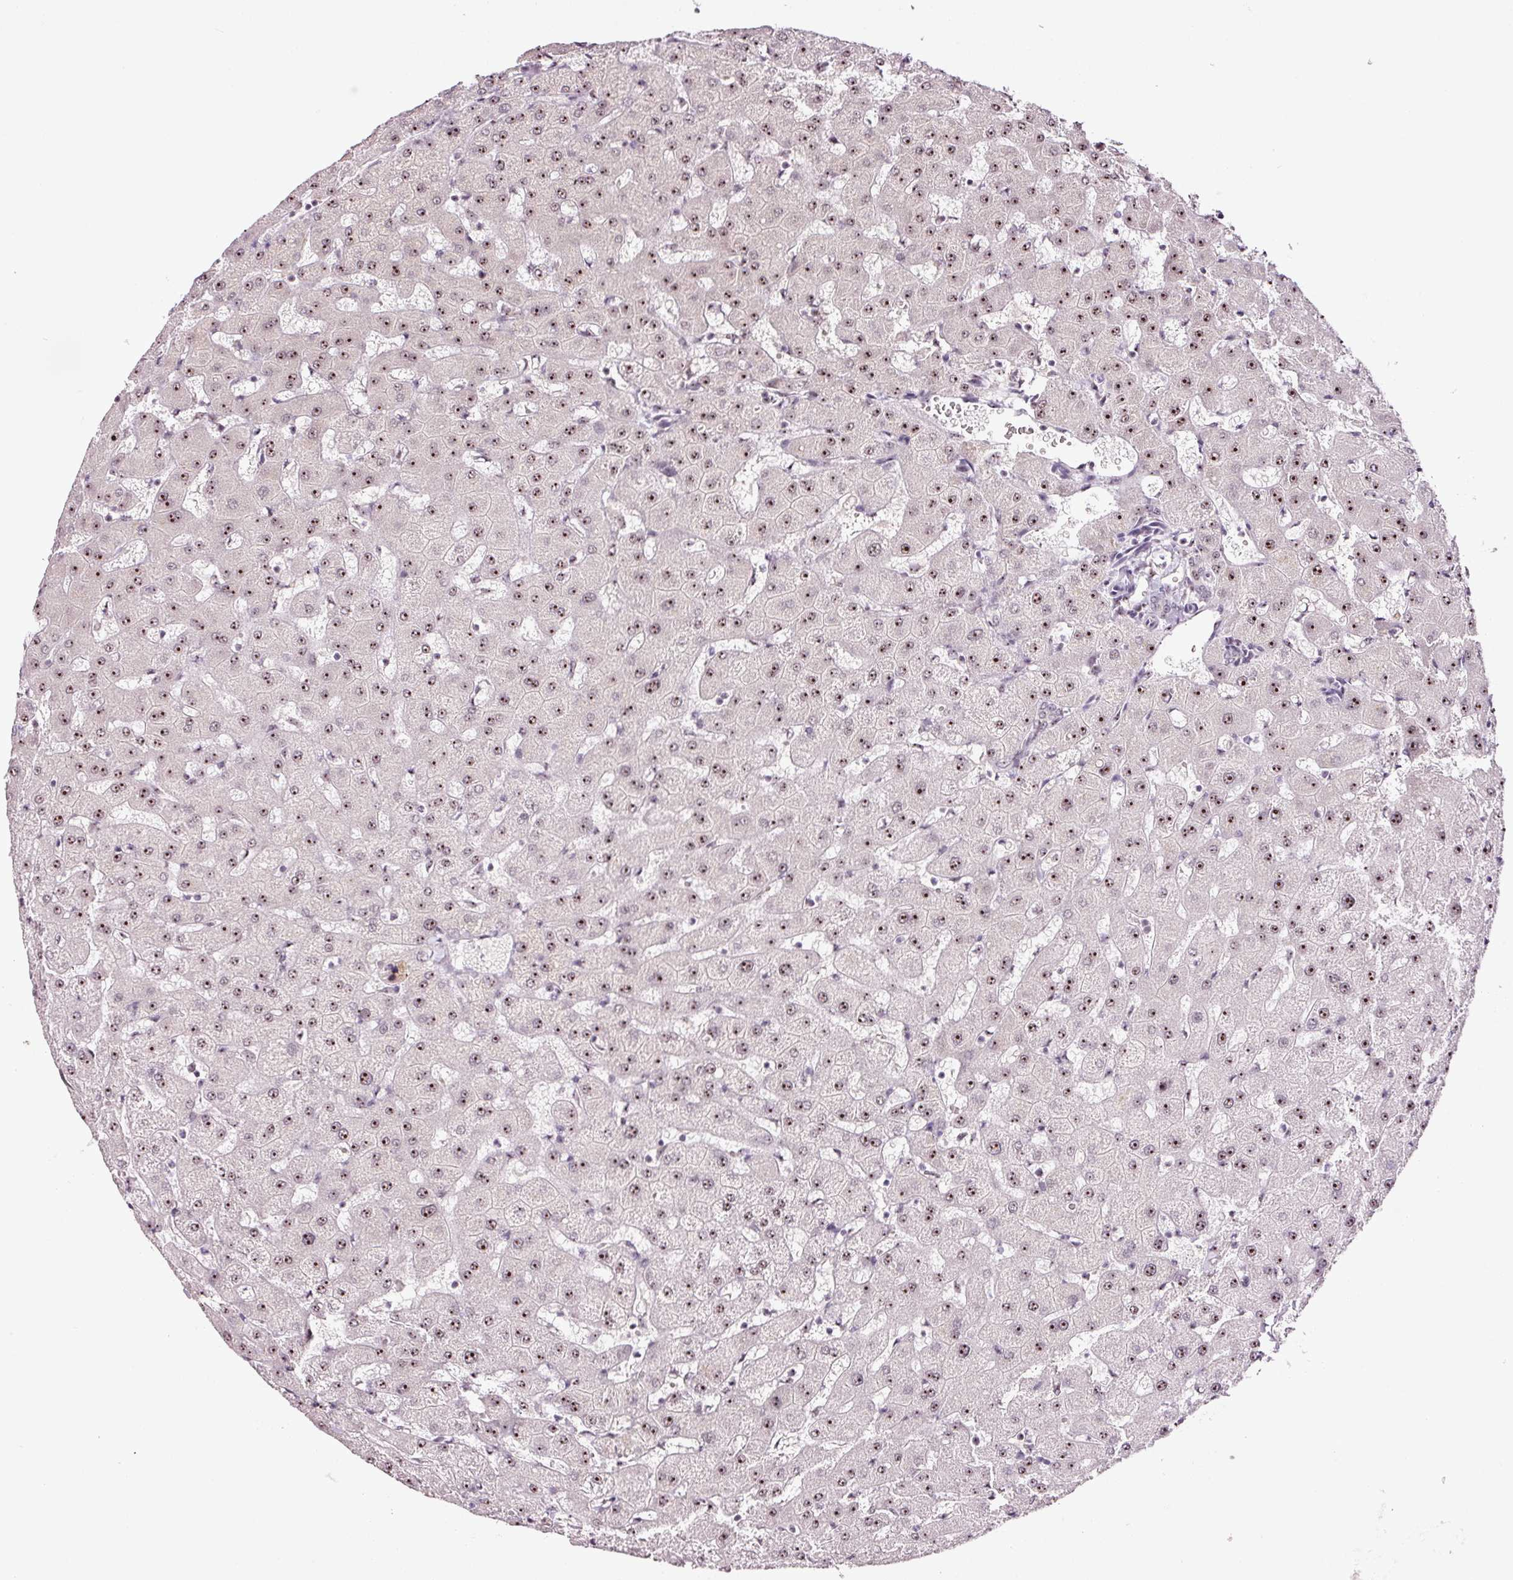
{"staining": {"intensity": "weak", "quantity": ">75%", "location": "nuclear"}, "tissue": "liver", "cell_type": "Cholangiocytes", "image_type": "normal", "snomed": [{"axis": "morphology", "description": "Normal tissue, NOS"}, {"axis": "topography", "description": "Liver"}], "caption": "Benign liver was stained to show a protein in brown. There is low levels of weak nuclear staining in about >75% of cholangiocytes. Nuclei are stained in blue.", "gene": "GNL3", "patient": {"sex": "female", "age": 63}}